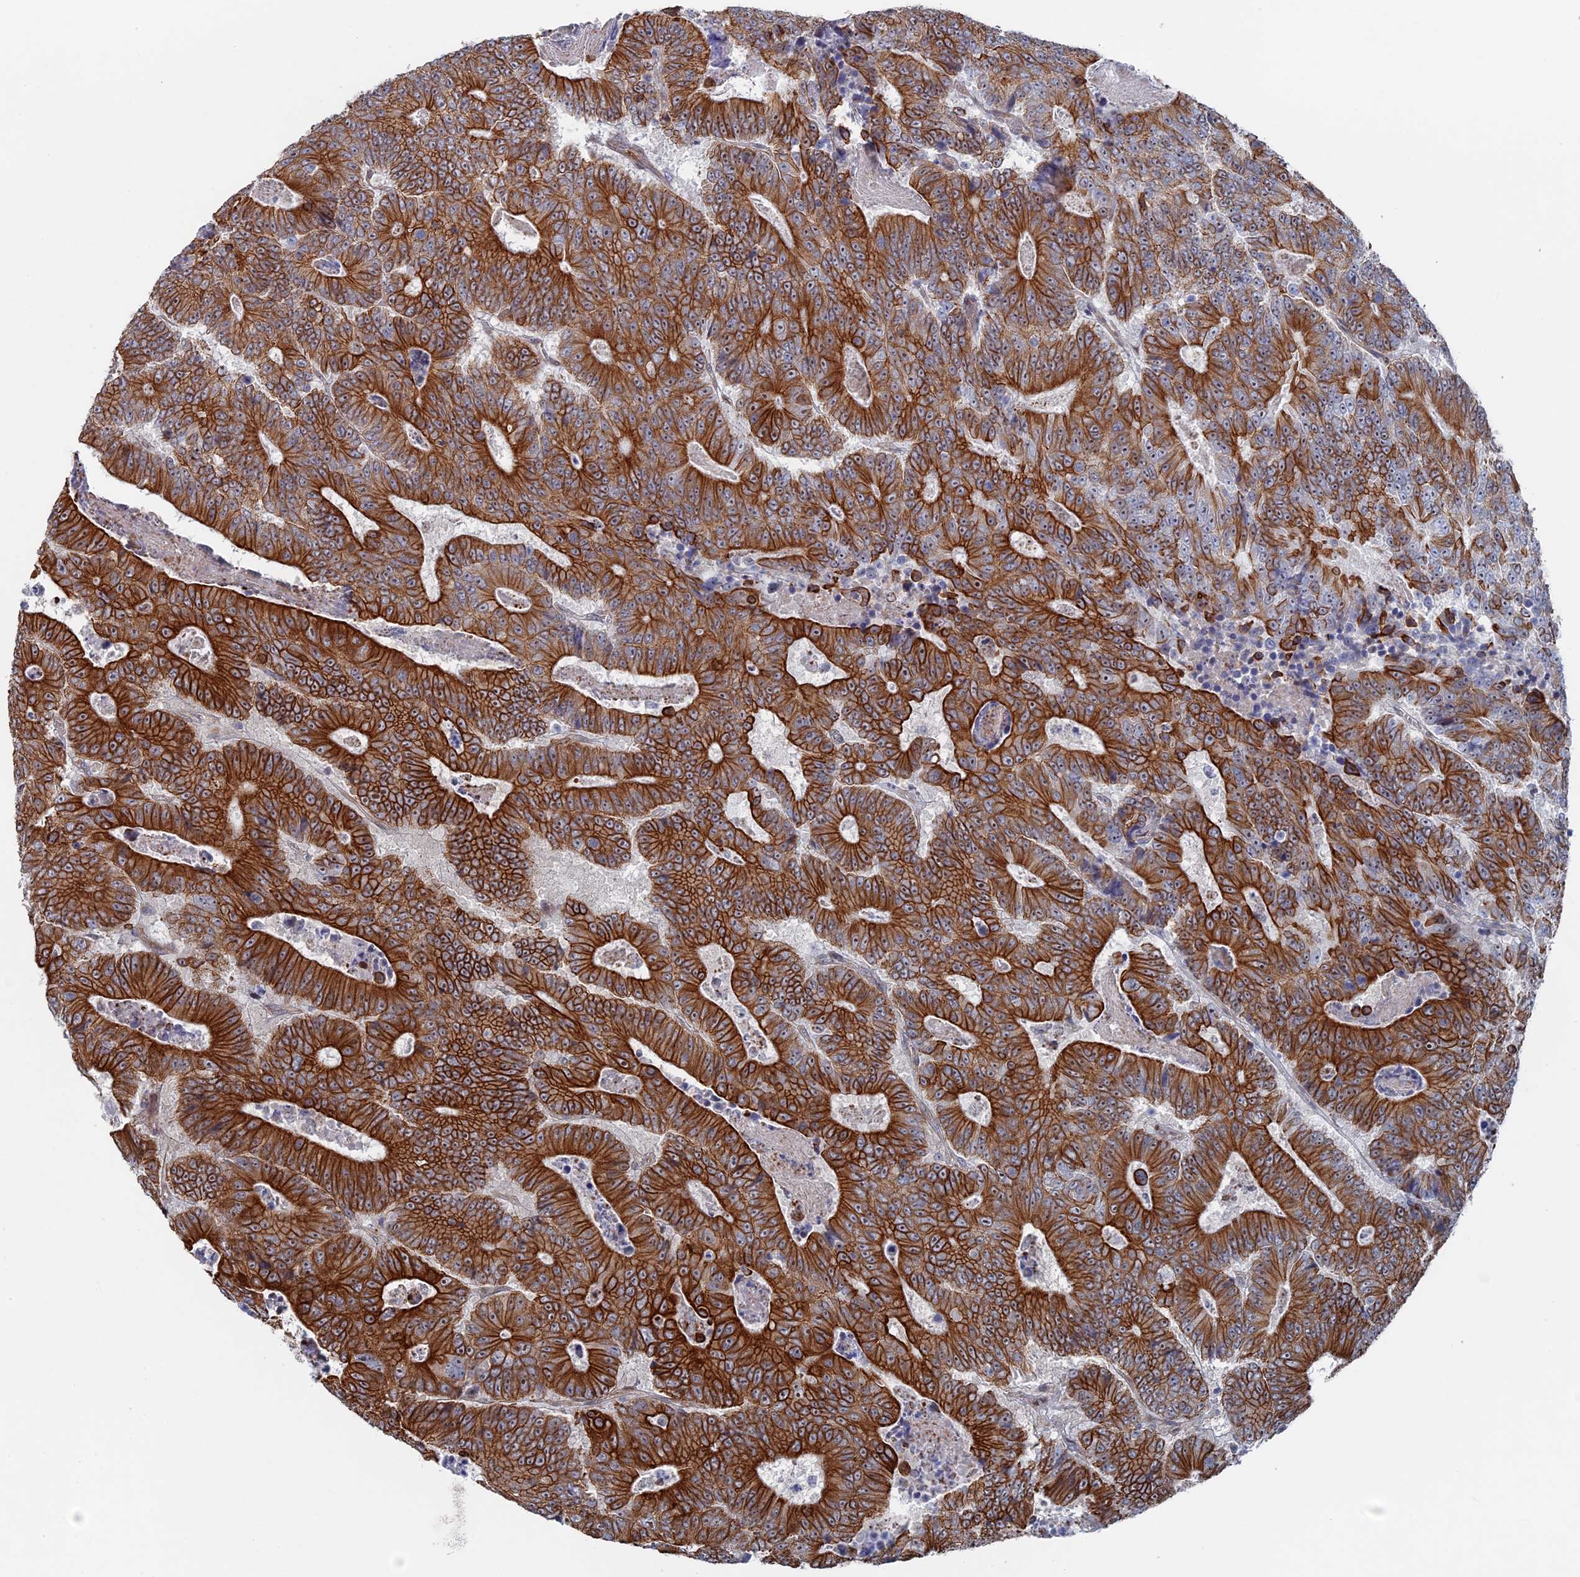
{"staining": {"intensity": "strong", "quantity": ">75%", "location": "cytoplasmic/membranous,nuclear"}, "tissue": "colorectal cancer", "cell_type": "Tumor cells", "image_type": "cancer", "snomed": [{"axis": "morphology", "description": "Adenocarcinoma, NOS"}, {"axis": "topography", "description": "Colon"}], "caption": "A histopathology image showing strong cytoplasmic/membranous and nuclear positivity in about >75% of tumor cells in colorectal adenocarcinoma, as visualized by brown immunohistochemical staining.", "gene": "IL7", "patient": {"sex": "male", "age": 83}}